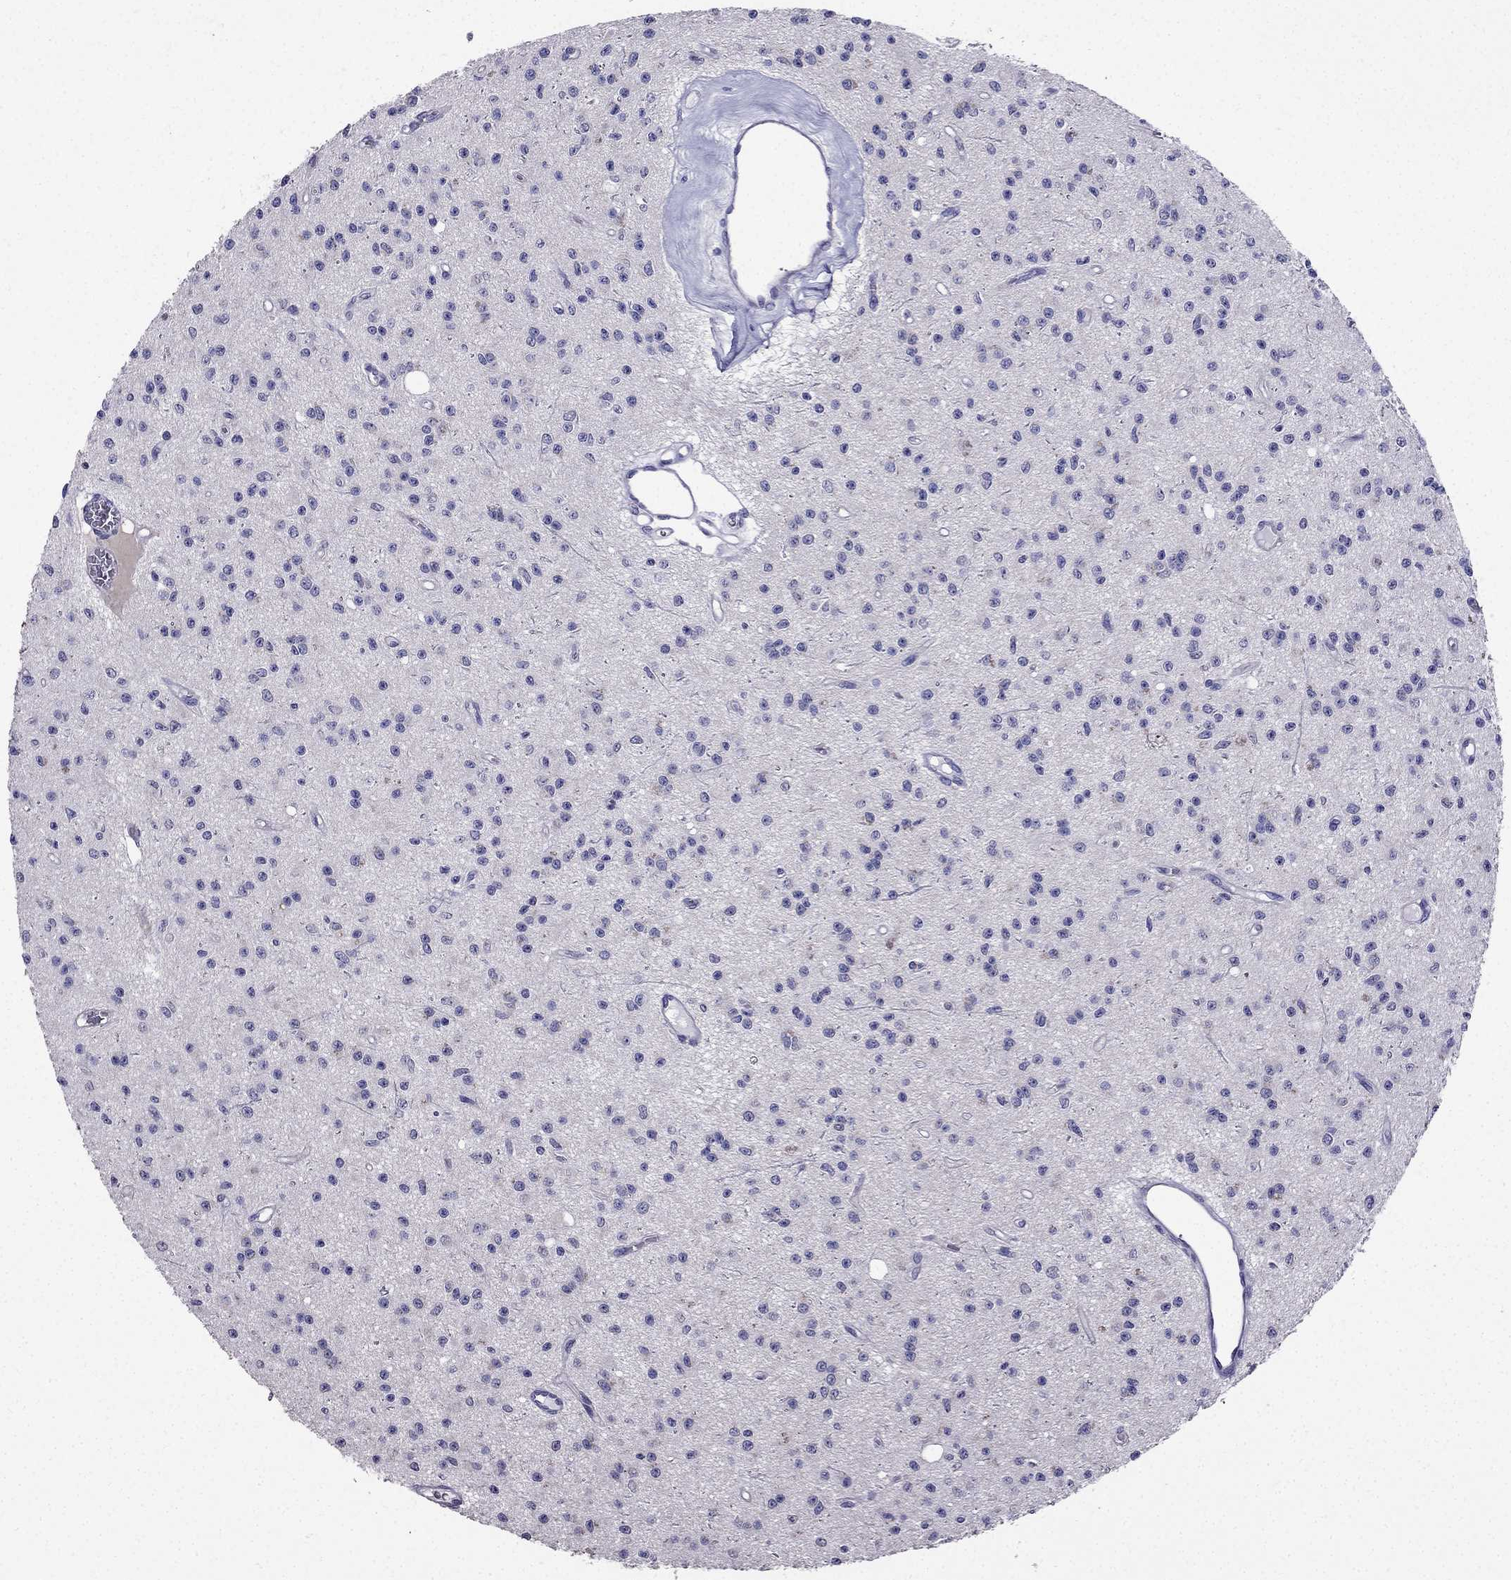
{"staining": {"intensity": "negative", "quantity": "none", "location": "none"}, "tissue": "glioma", "cell_type": "Tumor cells", "image_type": "cancer", "snomed": [{"axis": "morphology", "description": "Glioma, malignant, Low grade"}, {"axis": "topography", "description": "Brain"}], "caption": "Glioma stained for a protein using IHC displays no positivity tumor cells.", "gene": "AS3MT", "patient": {"sex": "female", "age": 45}}